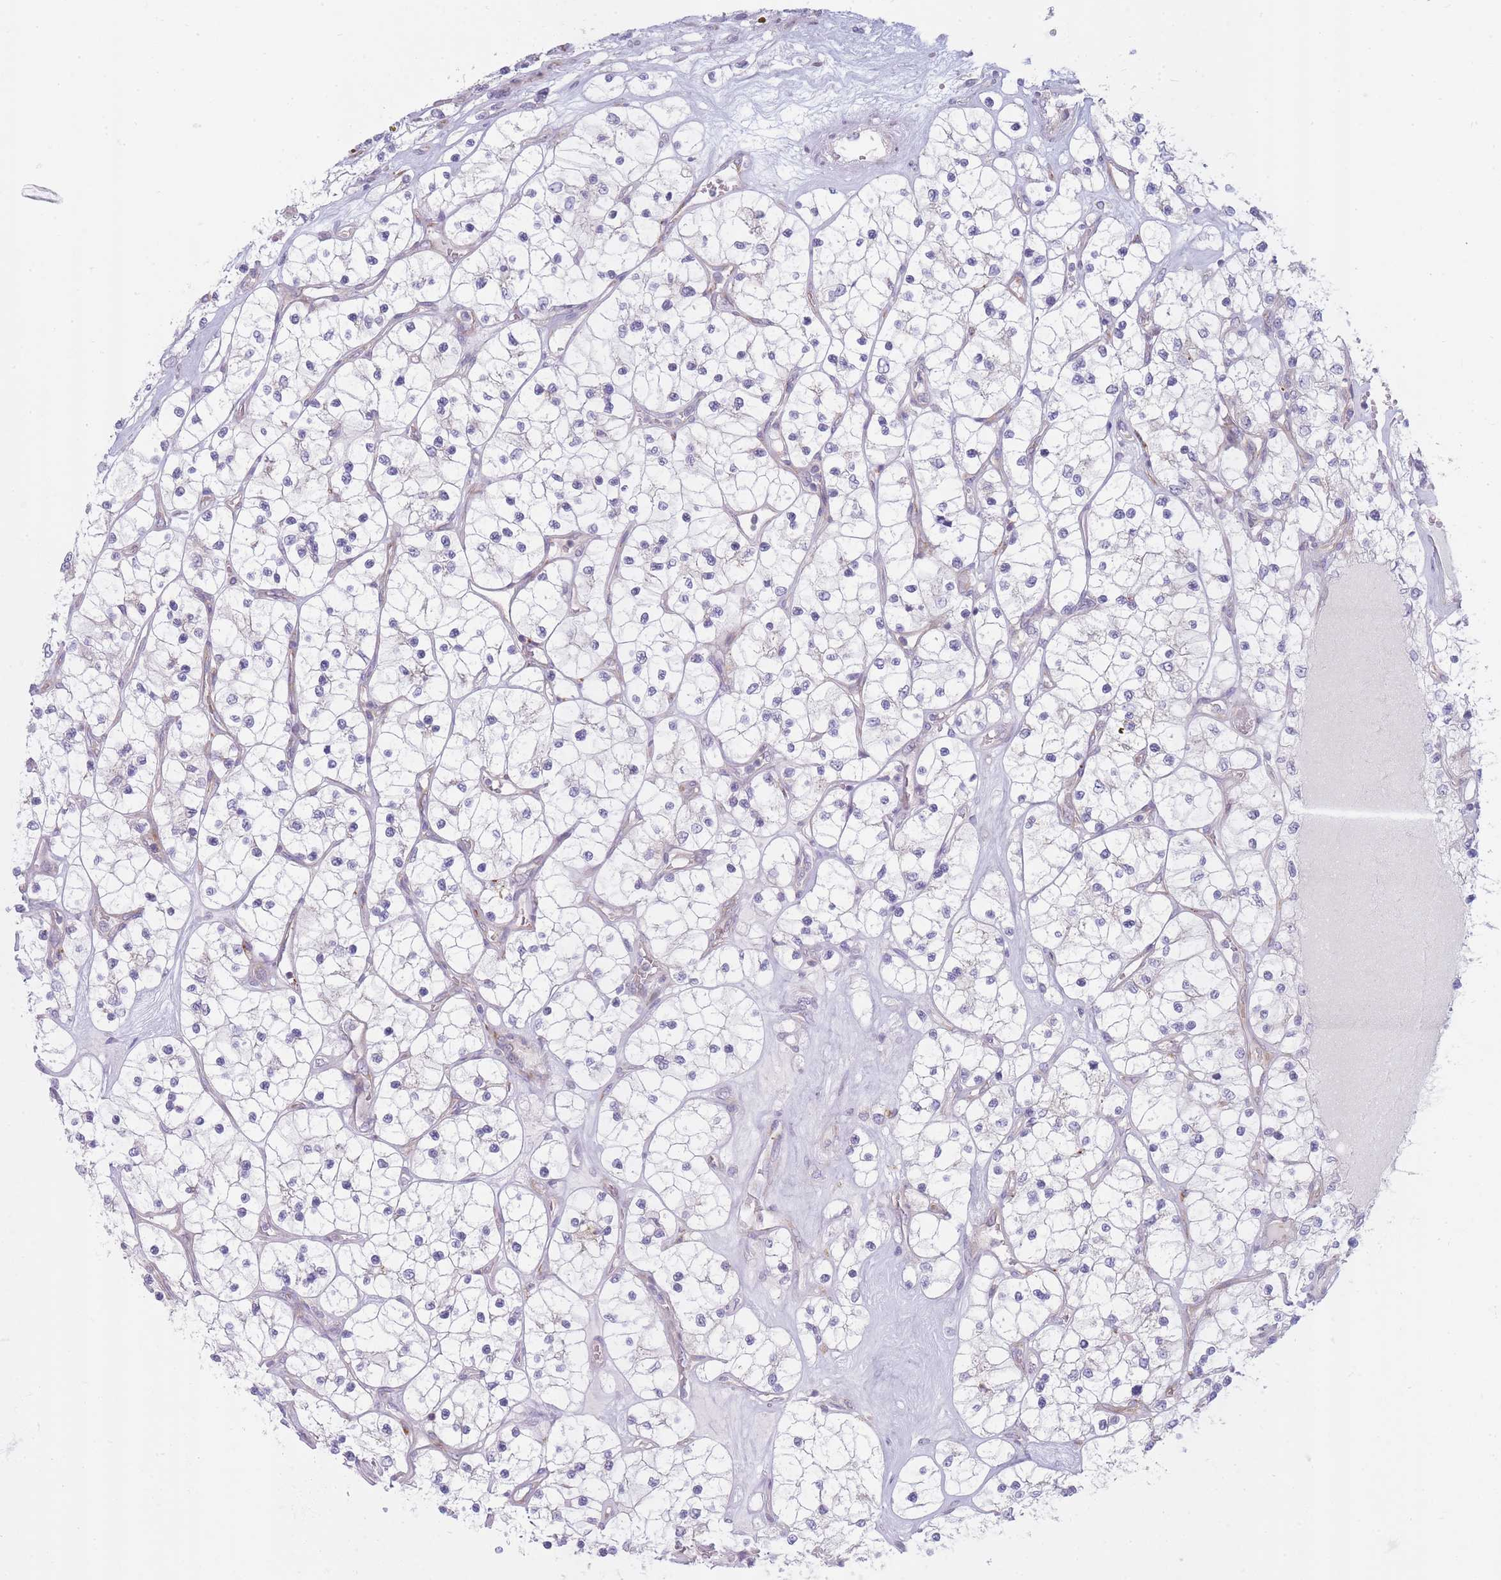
{"staining": {"intensity": "negative", "quantity": "none", "location": "none"}, "tissue": "renal cancer", "cell_type": "Tumor cells", "image_type": "cancer", "snomed": [{"axis": "morphology", "description": "Adenocarcinoma, NOS"}, {"axis": "topography", "description": "Kidney"}], "caption": "A photomicrograph of human adenocarcinoma (renal) is negative for staining in tumor cells. The staining is performed using DAB brown chromogen with nuclei counter-stained in using hematoxylin.", "gene": "OR5L2", "patient": {"sex": "female", "age": 69}}